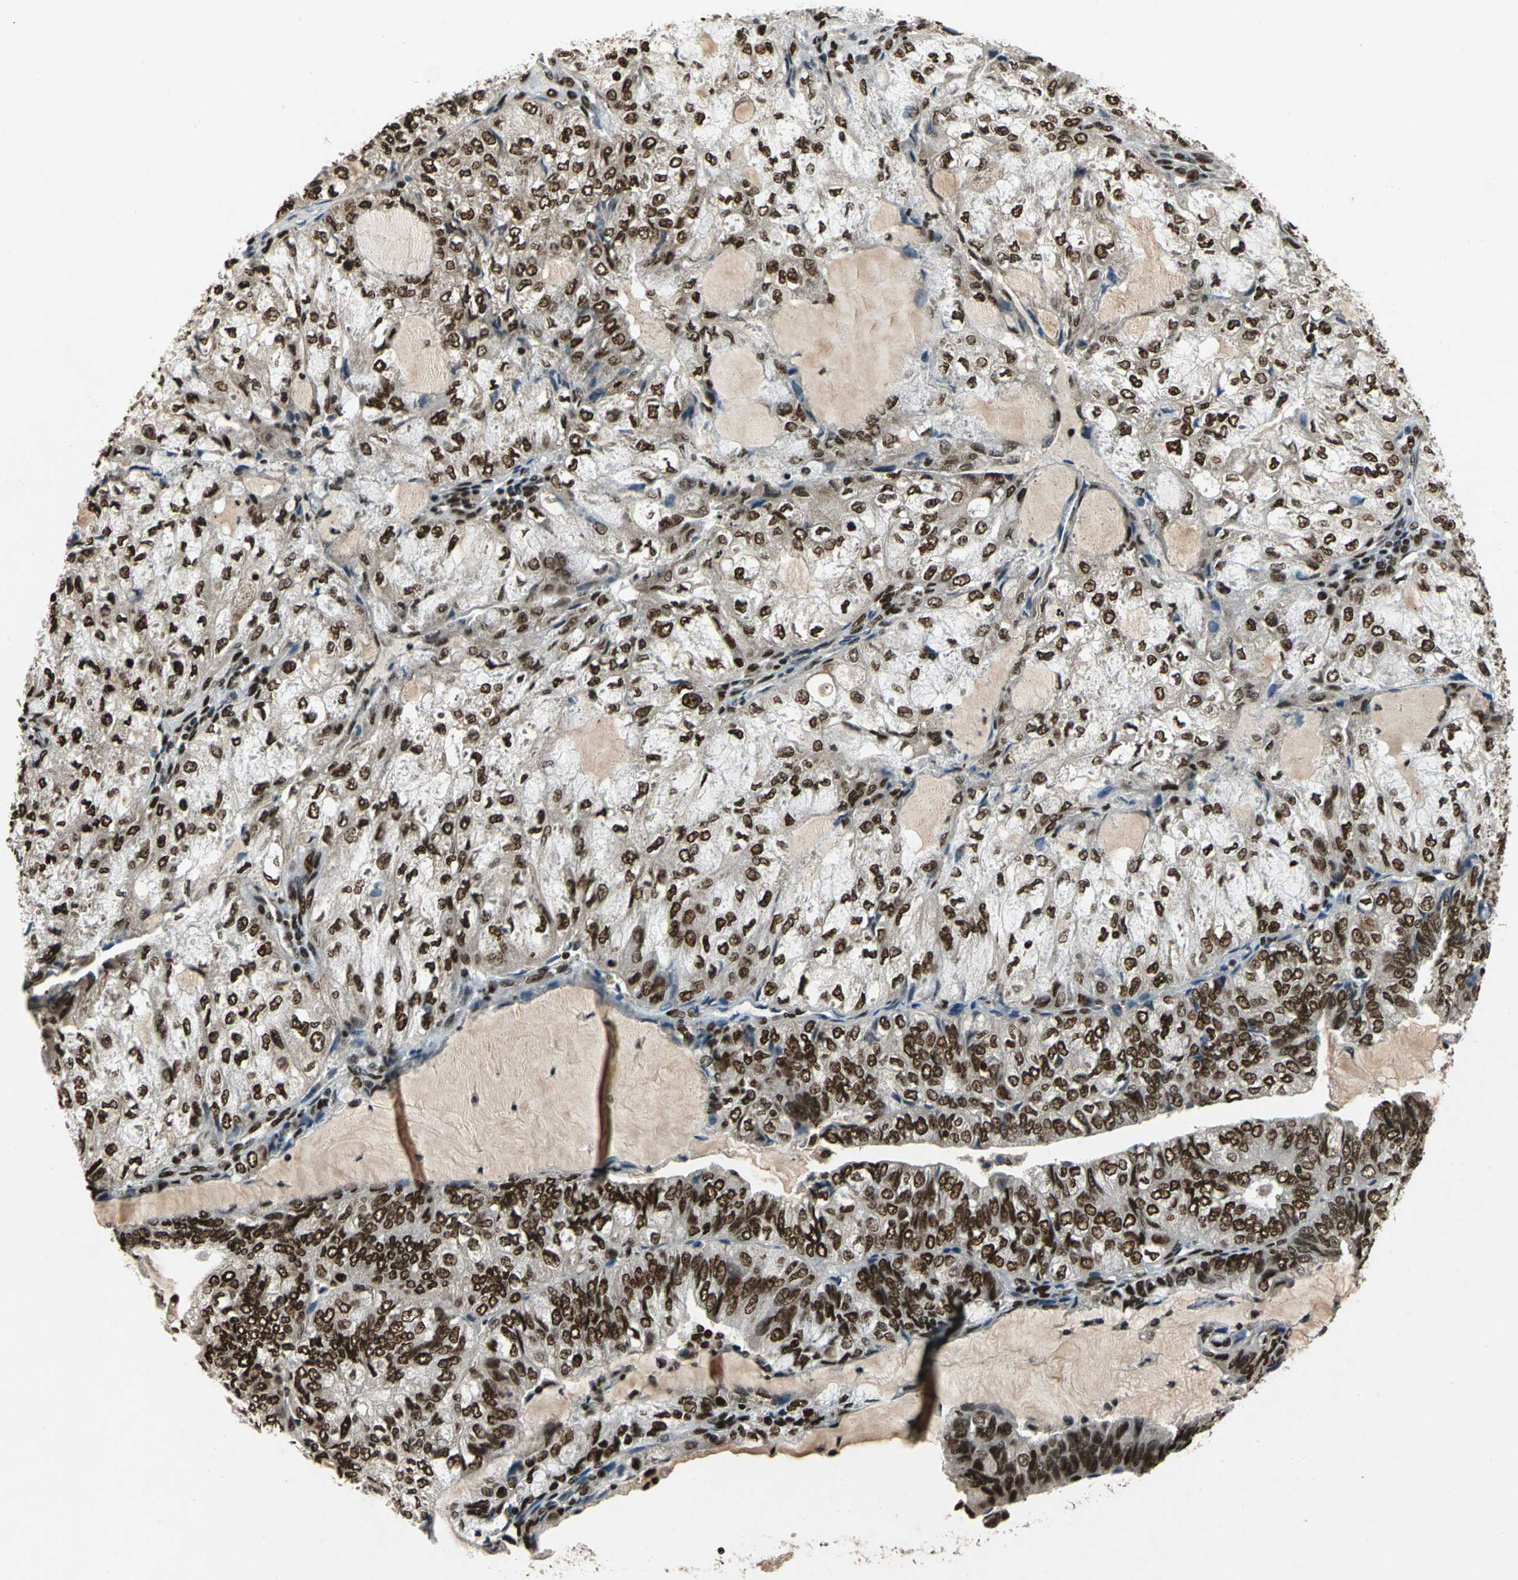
{"staining": {"intensity": "strong", "quantity": ">75%", "location": "nuclear"}, "tissue": "endometrial cancer", "cell_type": "Tumor cells", "image_type": "cancer", "snomed": [{"axis": "morphology", "description": "Adenocarcinoma, NOS"}, {"axis": "topography", "description": "Endometrium"}], "caption": "Human endometrial adenocarcinoma stained for a protein (brown) demonstrates strong nuclear positive expression in approximately >75% of tumor cells.", "gene": "MTA2", "patient": {"sex": "female", "age": 81}}